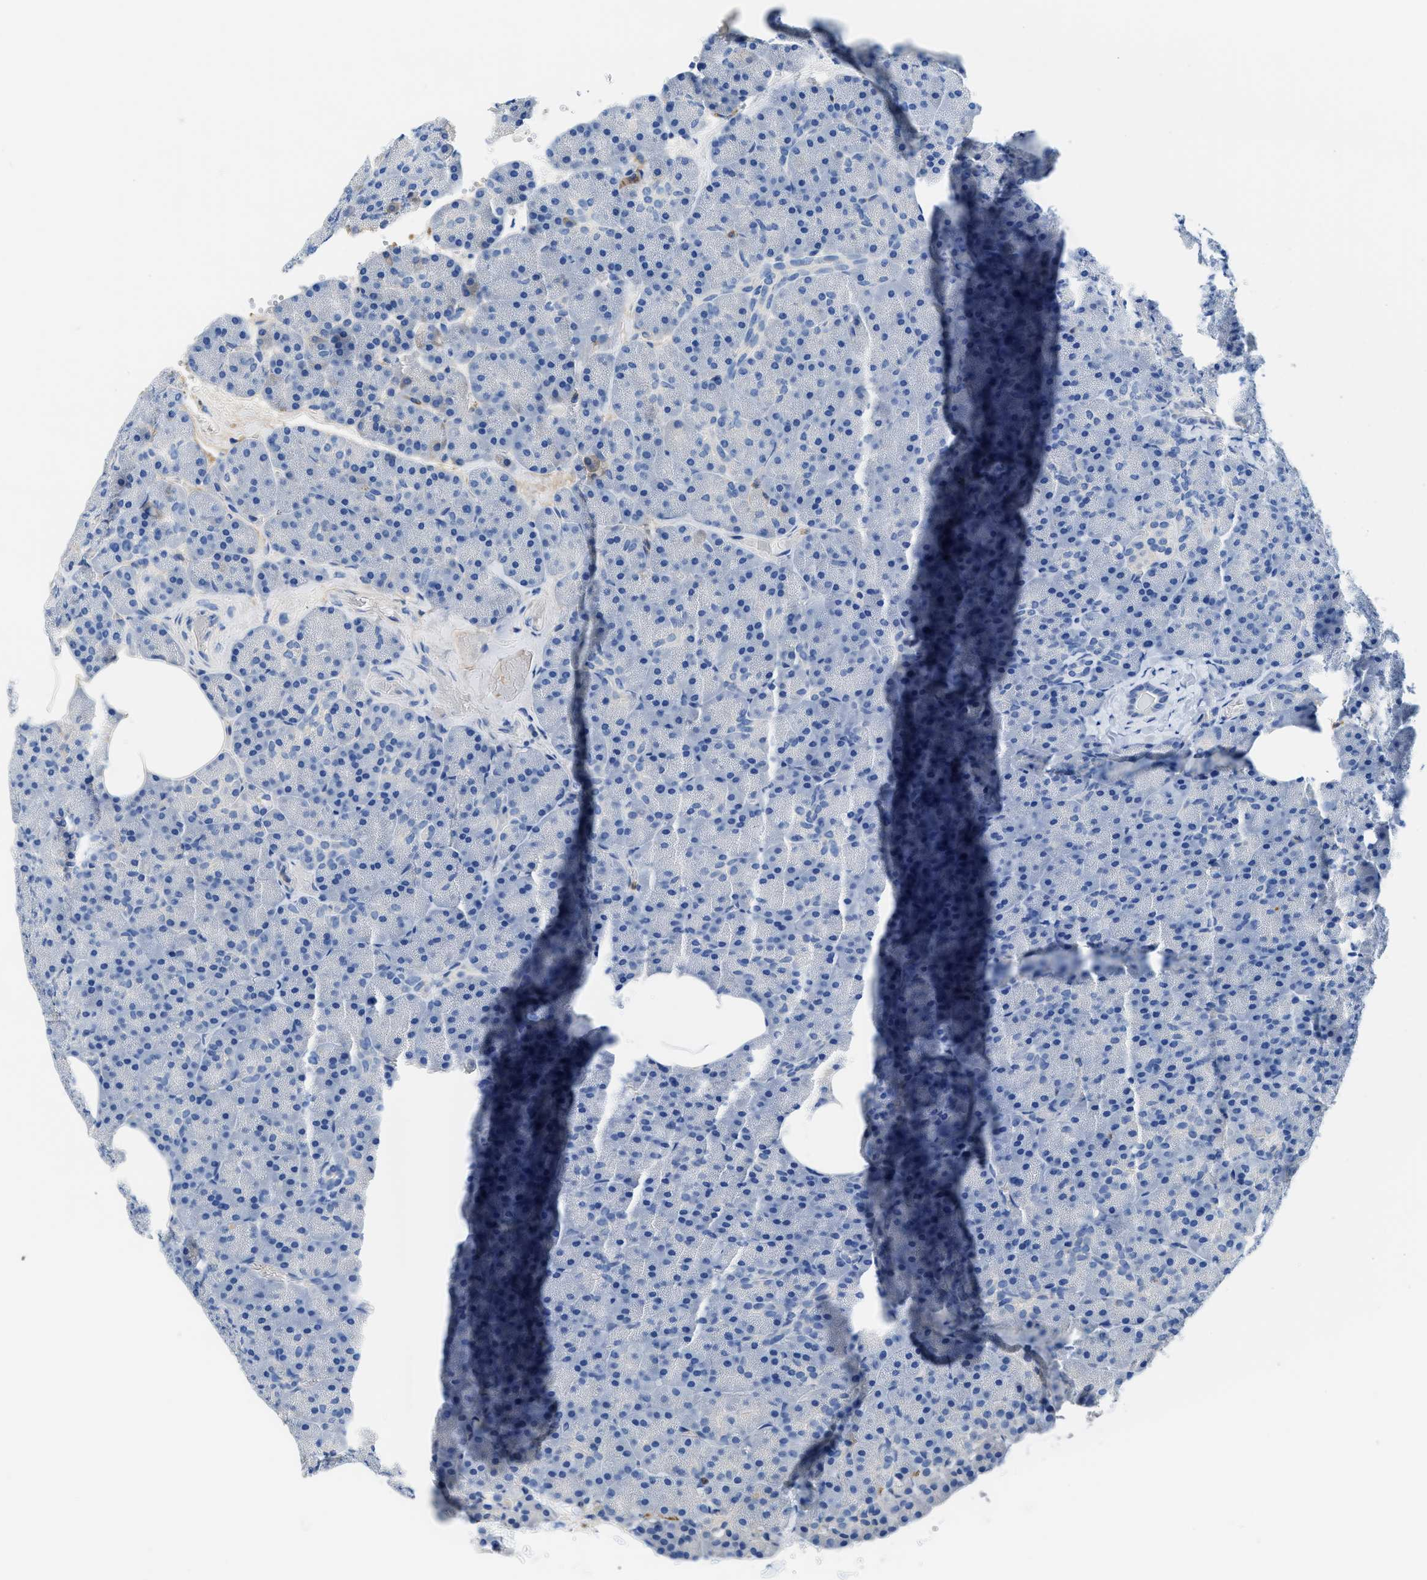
{"staining": {"intensity": "negative", "quantity": "none", "location": "none"}, "tissue": "pancreas", "cell_type": "Exocrine glandular cells", "image_type": "normal", "snomed": [{"axis": "morphology", "description": "Normal tissue, NOS"}, {"axis": "topography", "description": "Pancreas"}], "caption": "A histopathology image of pancreas stained for a protein displays no brown staining in exocrine glandular cells. (Stains: DAB IHC with hematoxylin counter stain, Microscopy: brightfield microscopy at high magnification).", "gene": "NEB", "patient": {"sex": "female", "age": 35}}